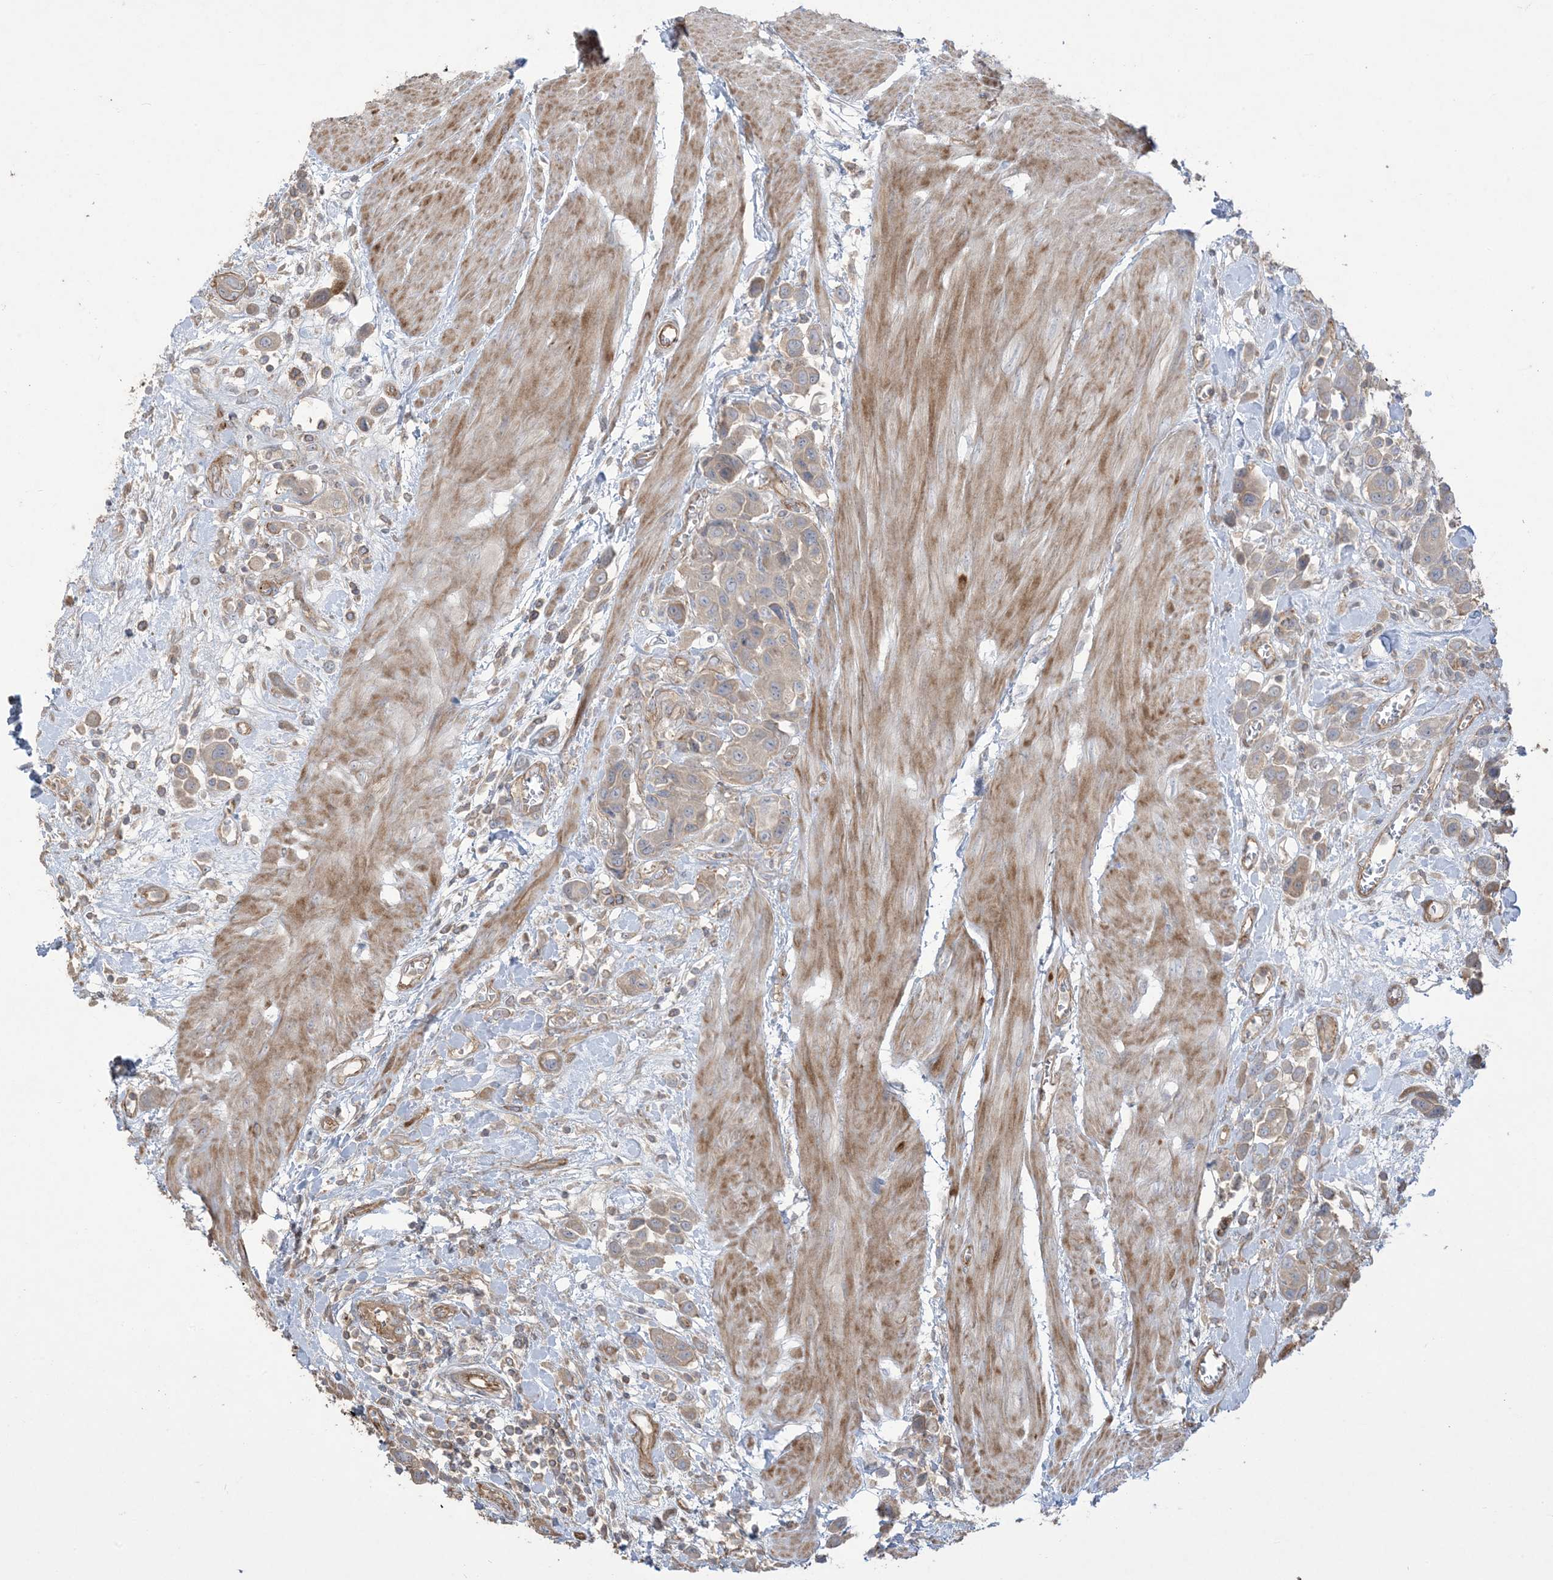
{"staining": {"intensity": "weak", "quantity": "25%-75%", "location": "cytoplasmic/membranous"}, "tissue": "urothelial cancer", "cell_type": "Tumor cells", "image_type": "cancer", "snomed": [{"axis": "morphology", "description": "Urothelial carcinoma, High grade"}, {"axis": "topography", "description": "Urinary bladder"}], "caption": "The photomicrograph shows a brown stain indicating the presence of a protein in the cytoplasmic/membranous of tumor cells in high-grade urothelial carcinoma.", "gene": "KLHL18", "patient": {"sex": "male", "age": 50}}